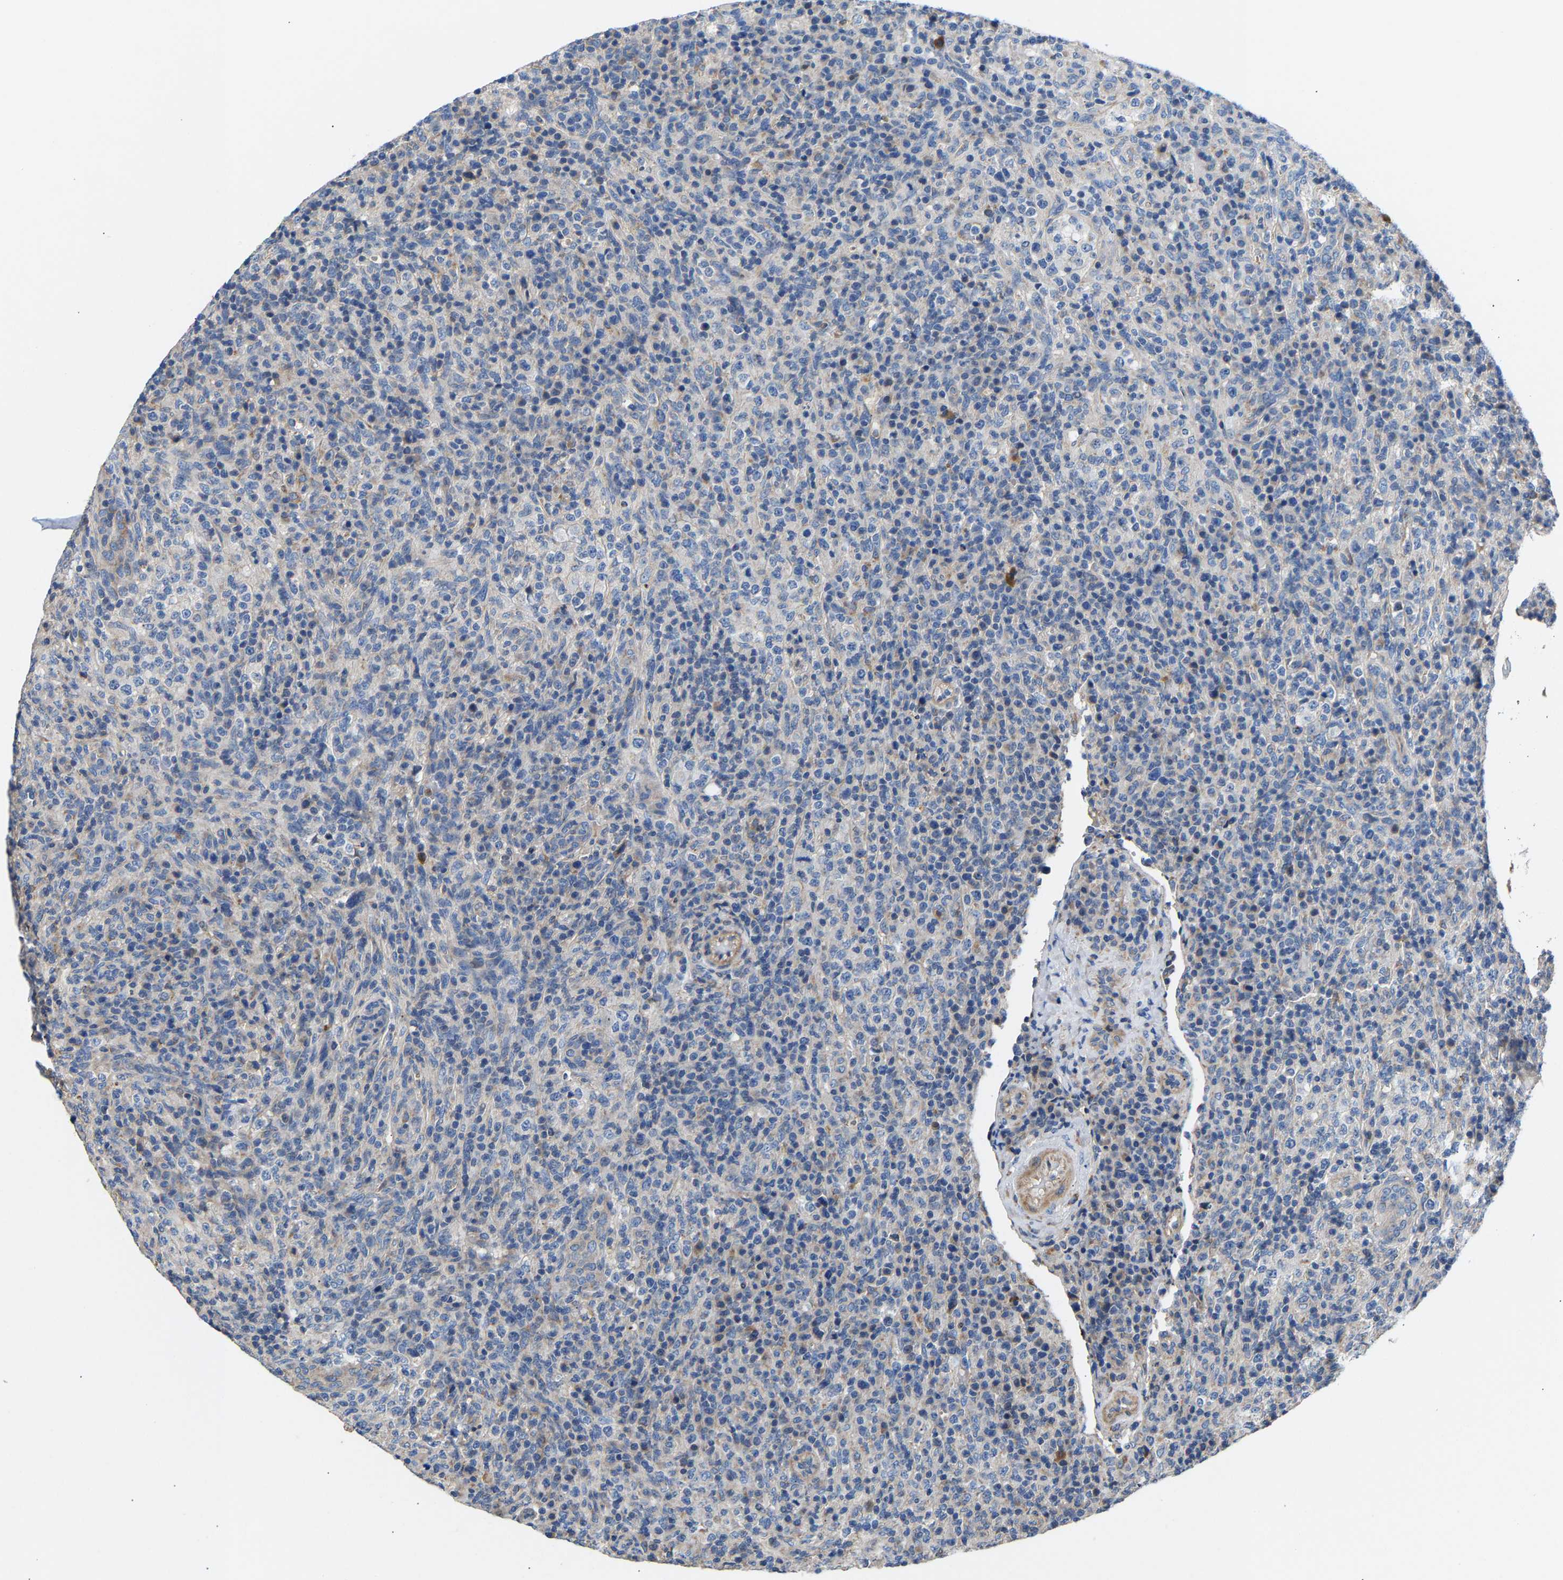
{"staining": {"intensity": "negative", "quantity": "none", "location": "none"}, "tissue": "lymphoma", "cell_type": "Tumor cells", "image_type": "cancer", "snomed": [{"axis": "morphology", "description": "Malignant lymphoma, non-Hodgkin's type, High grade"}, {"axis": "topography", "description": "Lymph node"}], "caption": "Tumor cells show no significant protein expression in lymphoma.", "gene": "CCDC171", "patient": {"sex": "female", "age": 76}}